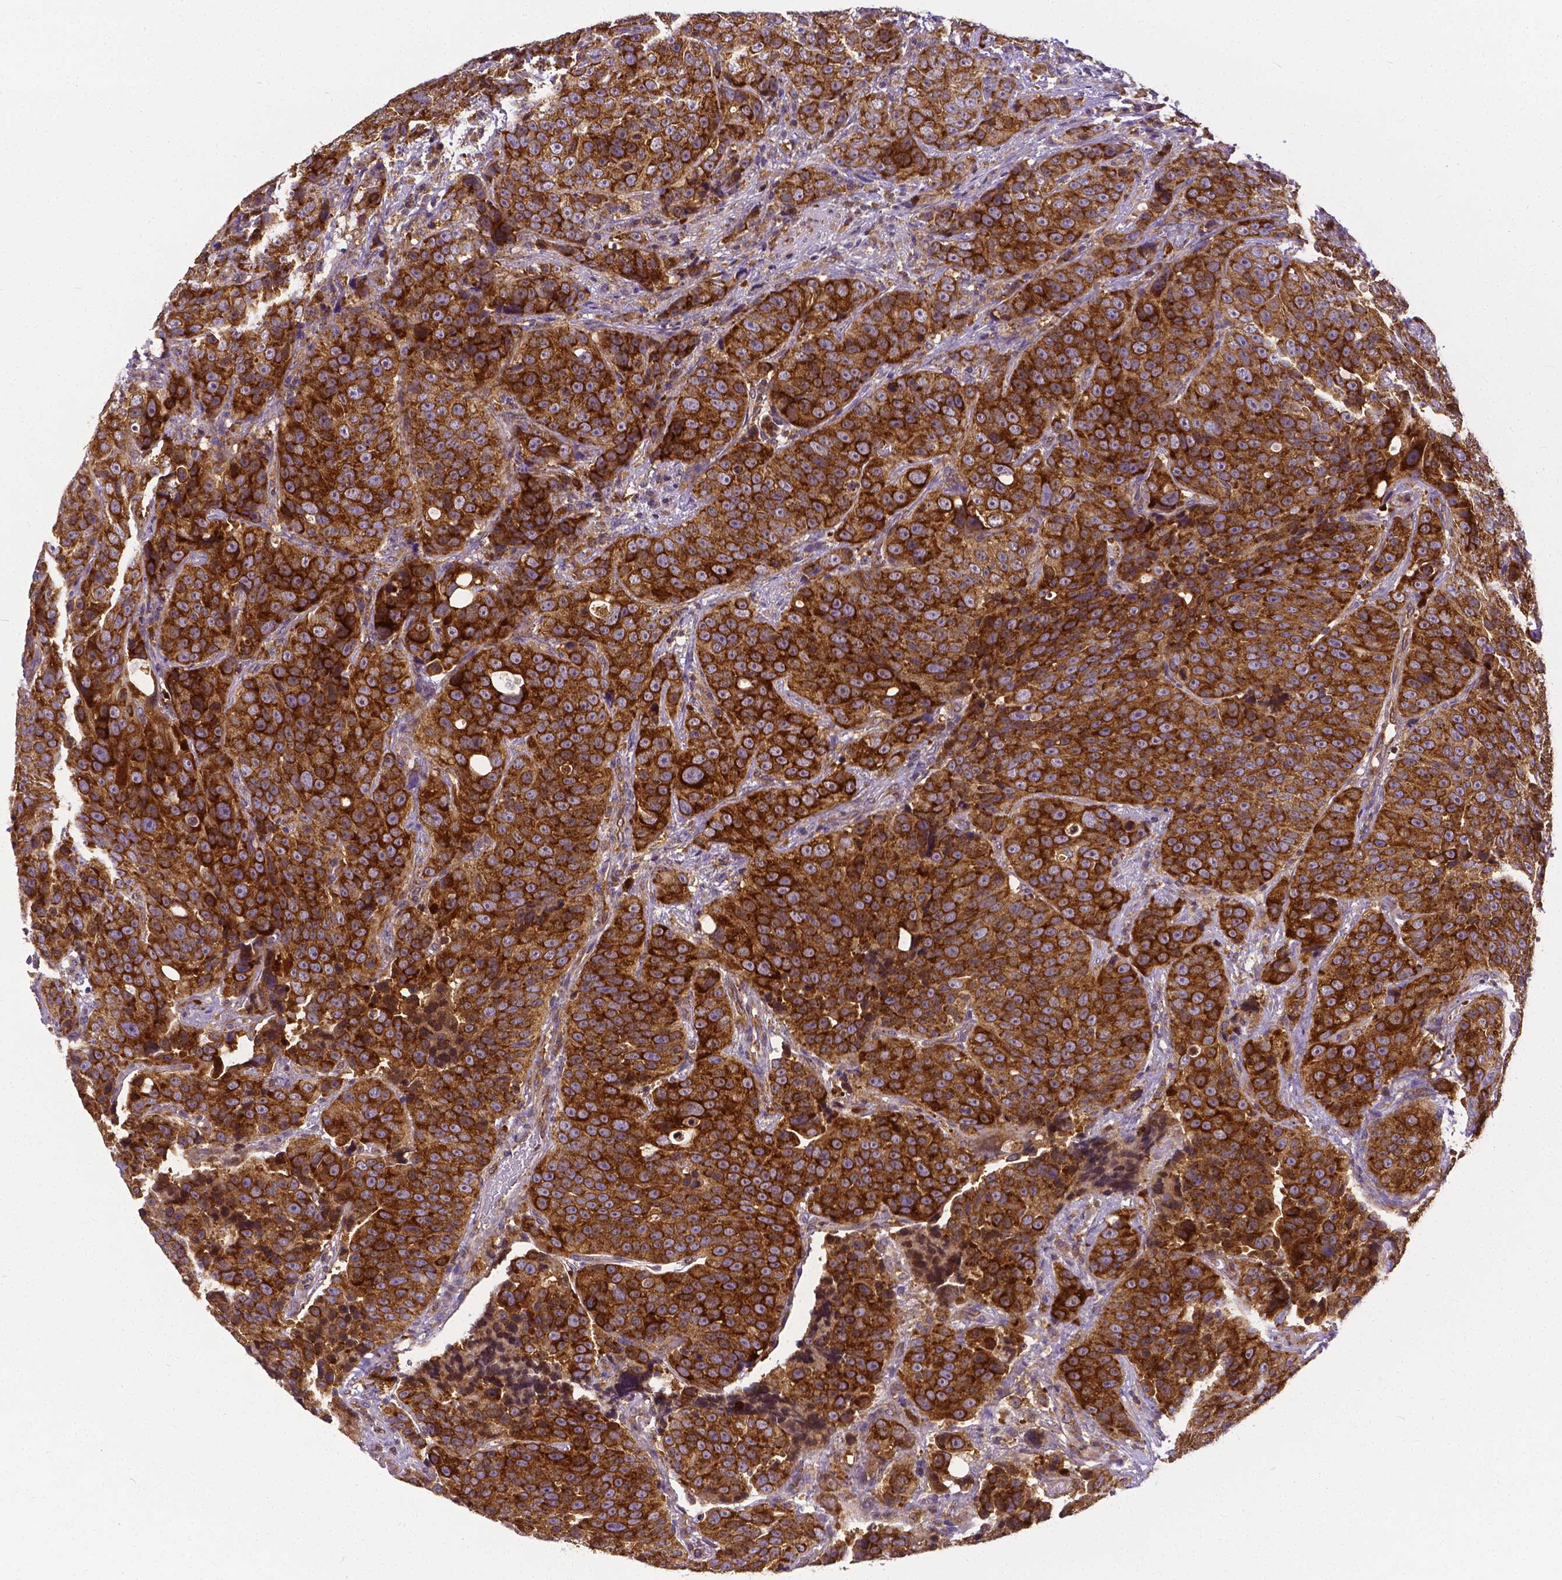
{"staining": {"intensity": "strong", "quantity": ">75%", "location": "cytoplasmic/membranous"}, "tissue": "urothelial cancer", "cell_type": "Tumor cells", "image_type": "cancer", "snomed": [{"axis": "morphology", "description": "Urothelial carcinoma, NOS"}, {"axis": "topography", "description": "Urinary bladder"}], "caption": "Human urothelial cancer stained for a protein (brown) exhibits strong cytoplasmic/membranous positive positivity in approximately >75% of tumor cells.", "gene": "DICER1", "patient": {"sex": "male", "age": 52}}